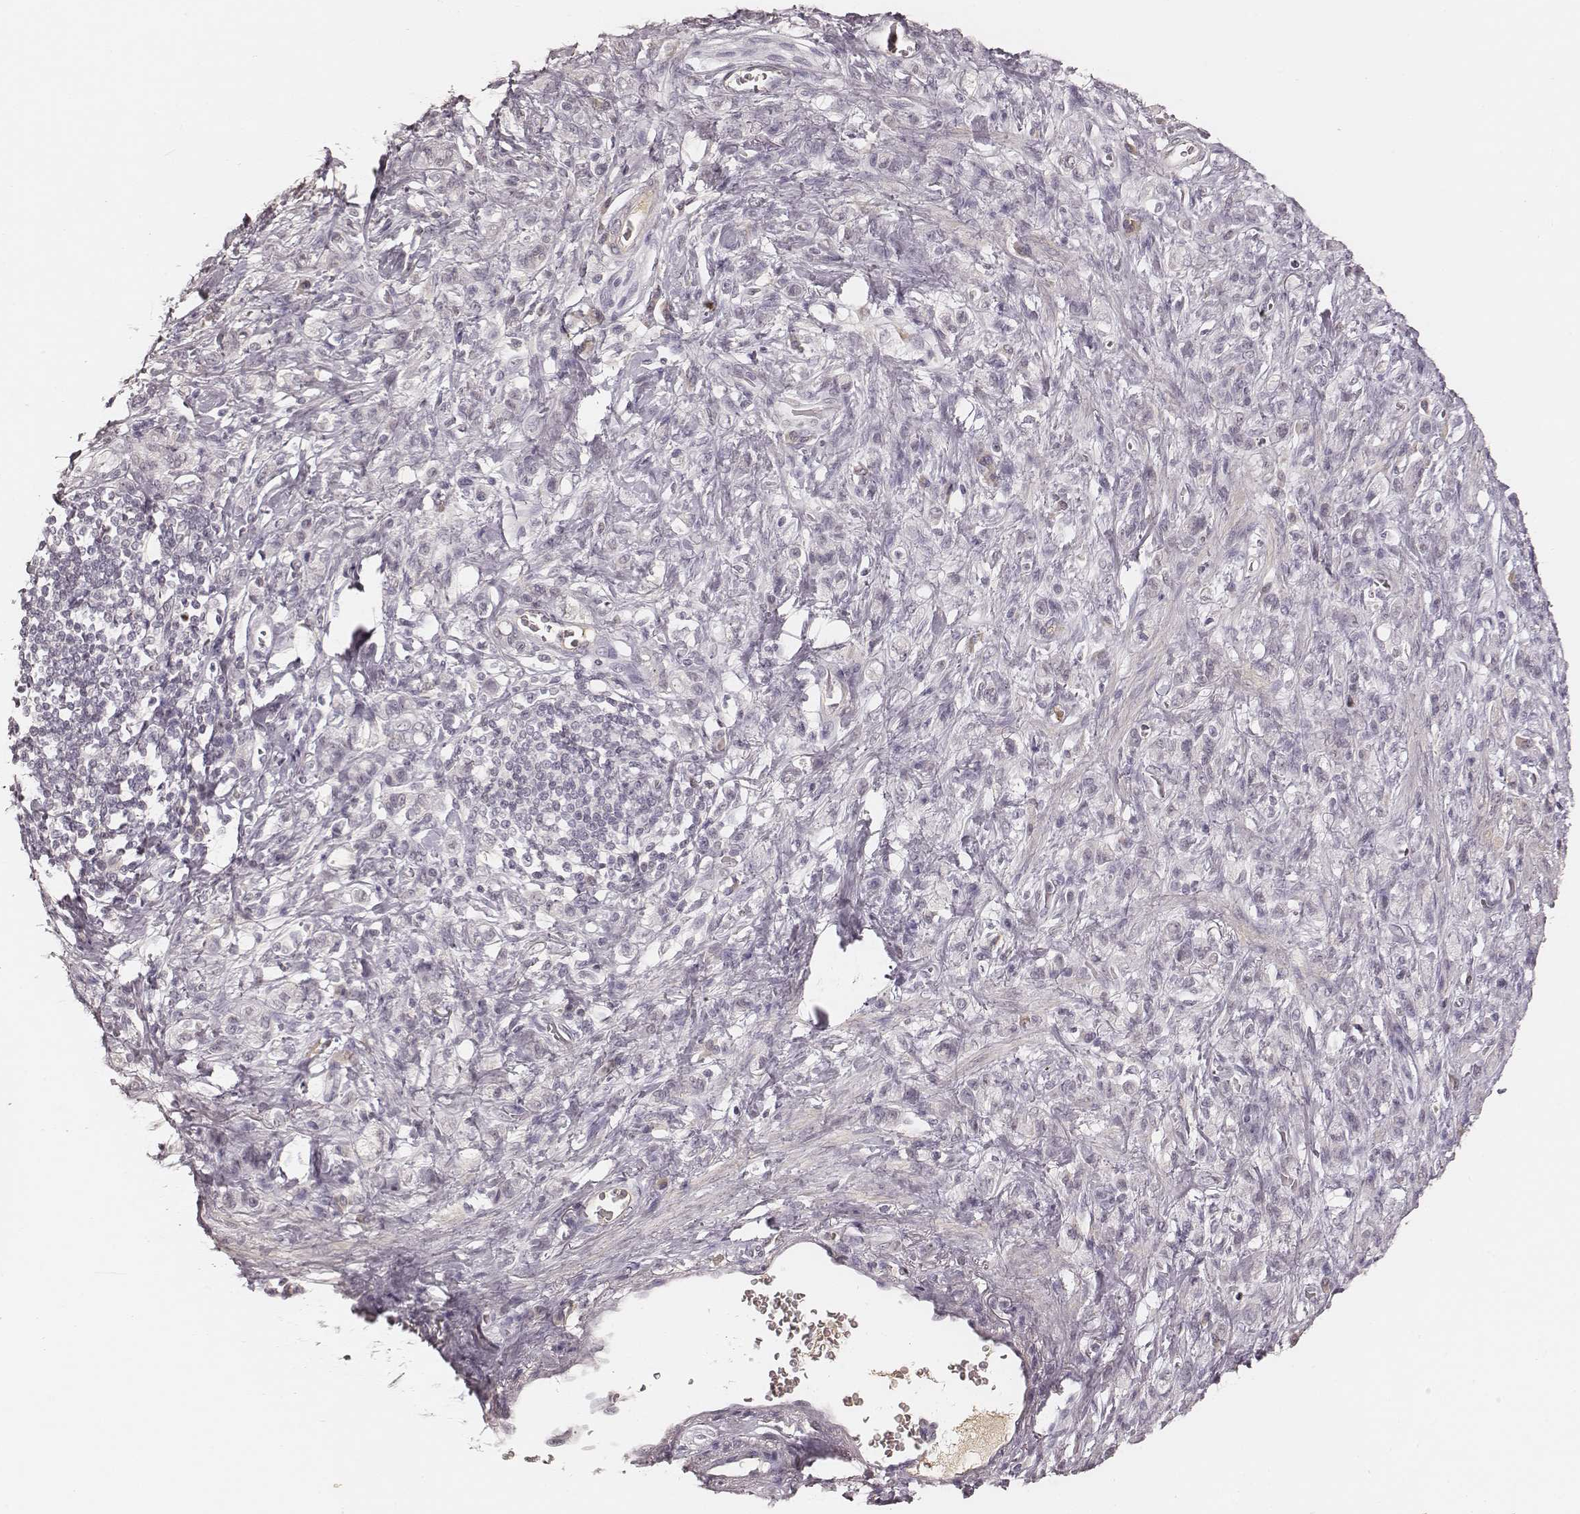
{"staining": {"intensity": "negative", "quantity": "none", "location": "none"}, "tissue": "stomach cancer", "cell_type": "Tumor cells", "image_type": "cancer", "snomed": [{"axis": "morphology", "description": "Adenocarcinoma, NOS"}, {"axis": "topography", "description": "Stomach"}], "caption": "An IHC image of stomach cancer (adenocarcinoma) is shown. There is no staining in tumor cells of stomach cancer (adenocarcinoma).", "gene": "MSX1", "patient": {"sex": "male", "age": 77}}